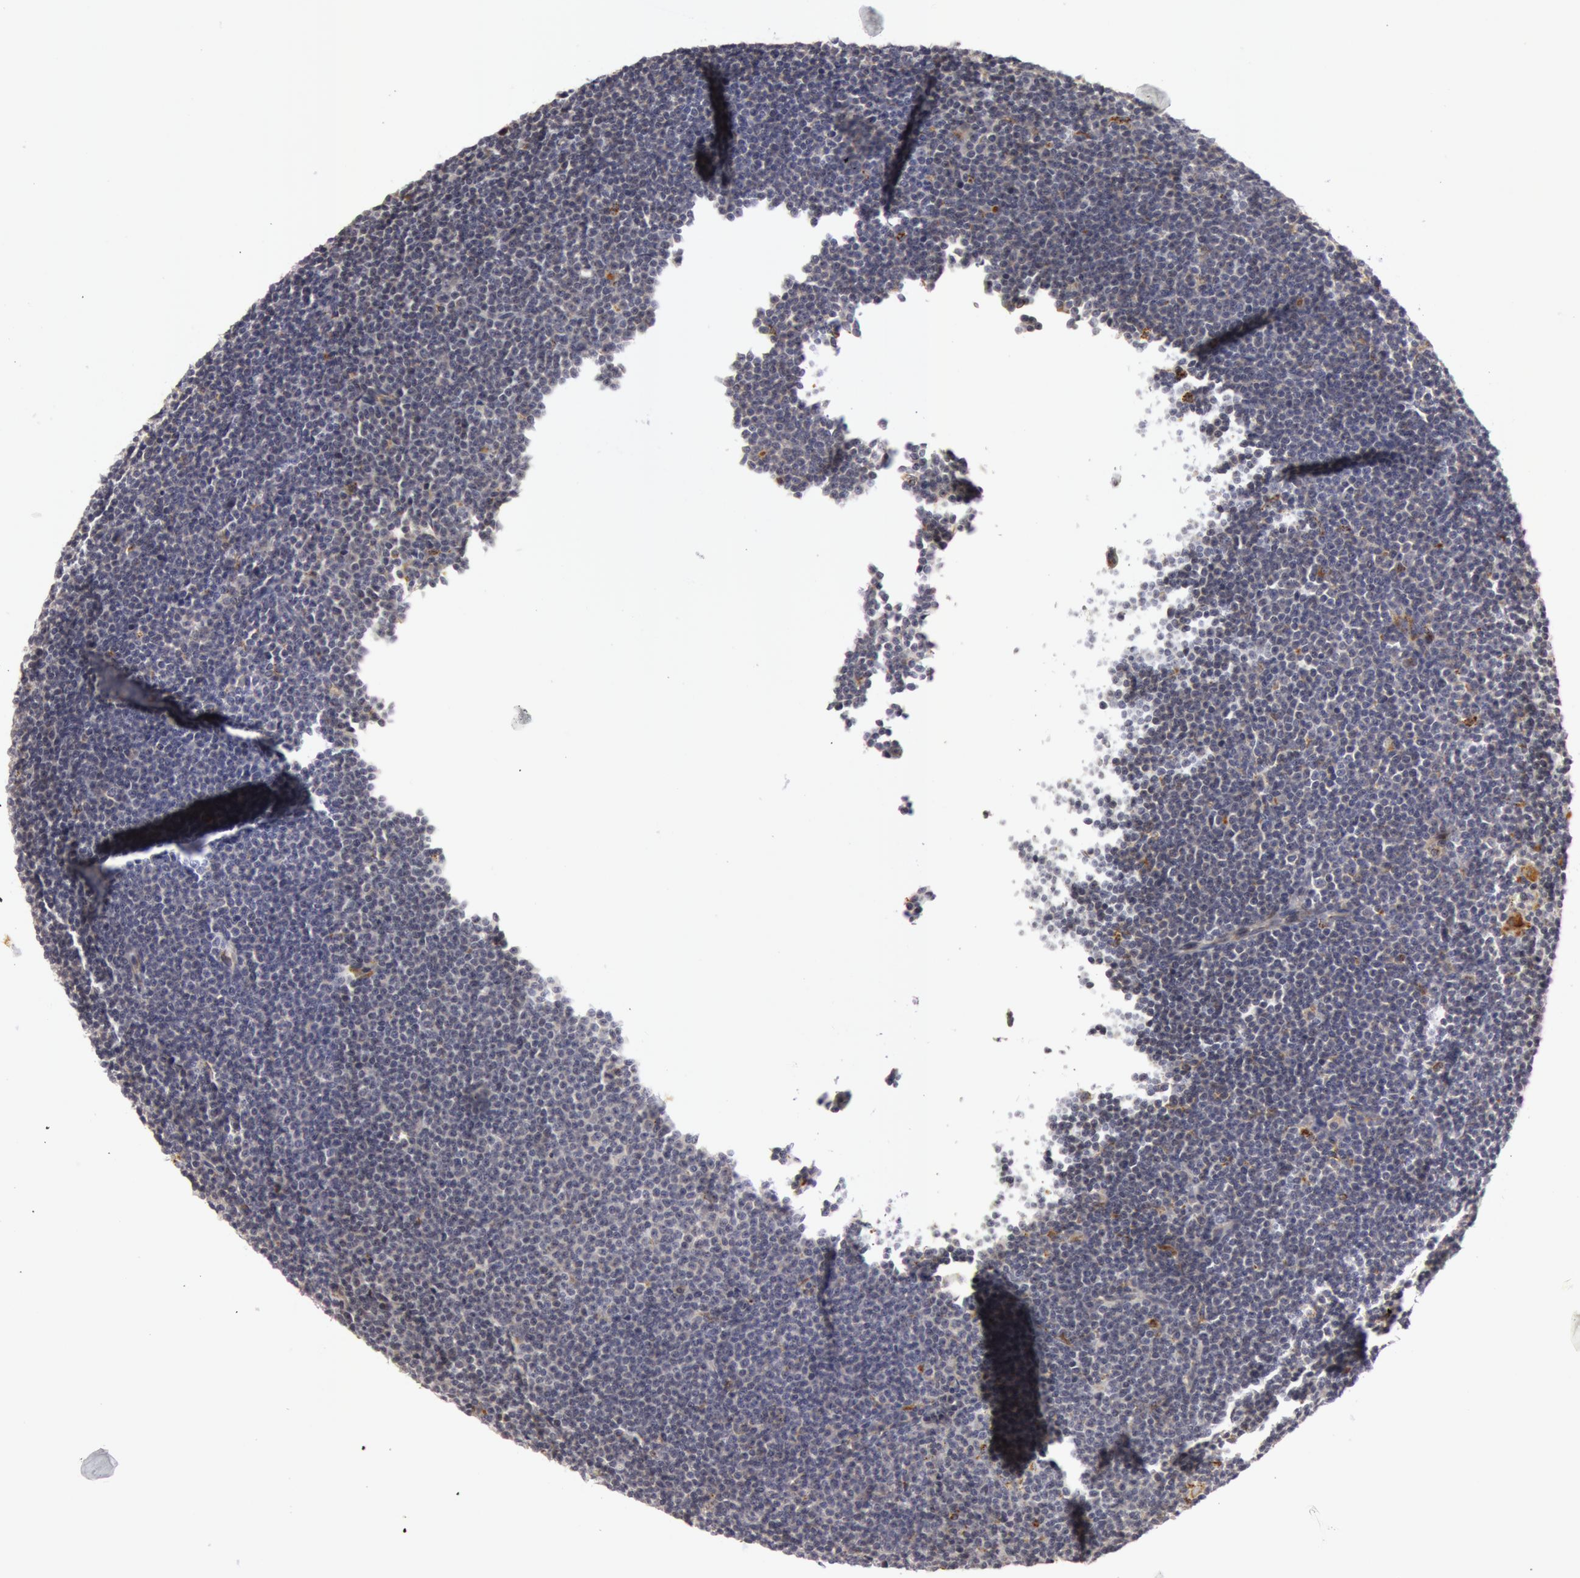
{"staining": {"intensity": "weak", "quantity": ">75%", "location": "cytoplasmic/membranous"}, "tissue": "lymphoma", "cell_type": "Tumor cells", "image_type": "cancer", "snomed": [{"axis": "morphology", "description": "Malignant lymphoma, non-Hodgkin's type, Low grade"}, {"axis": "topography", "description": "Lymph node"}], "caption": "Immunohistochemistry (IHC) (DAB (3,3'-diaminobenzidine)) staining of human low-grade malignant lymphoma, non-Hodgkin's type exhibits weak cytoplasmic/membranous protein expression in approximately >75% of tumor cells.", "gene": "C7", "patient": {"sex": "female", "age": 69}}